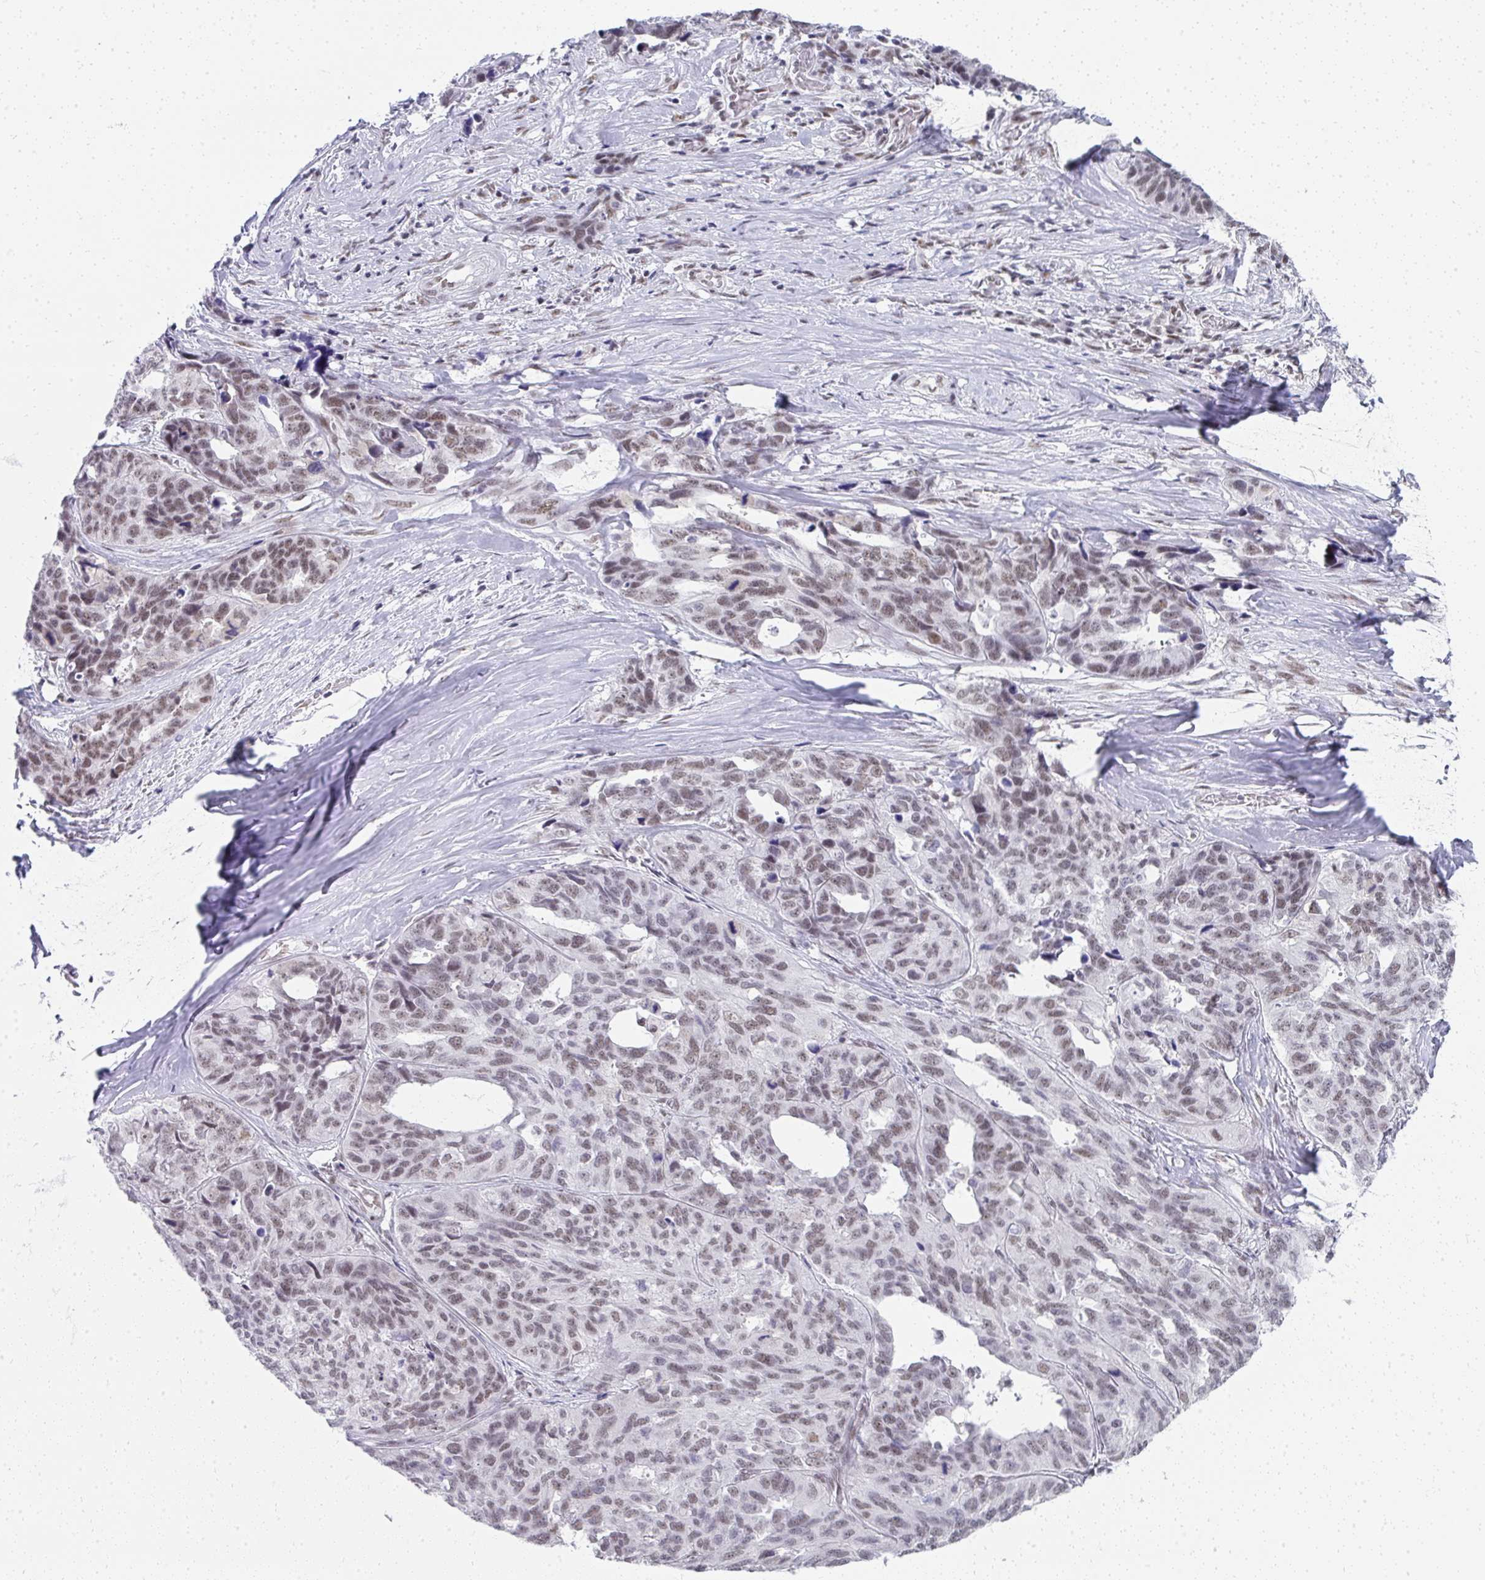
{"staining": {"intensity": "weak", "quantity": "25%-75%", "location": "nuclear"}, "tissue": "ovarian cancer", "cell_type": "Tumor cells", "image_type": "cancer", "snomed": [{"axis": "morphology", "description": "Cystadenocarcinoma, serous, NOS"}, {"axis": "topography", "description": "Ovary"}], "caption": "Weak nuclear positivity is identified in about 25%-75% of tumor cells in ovarian cancer.", "gene": "CREBBP", "patient": {"sex": "female", "age": 64}}